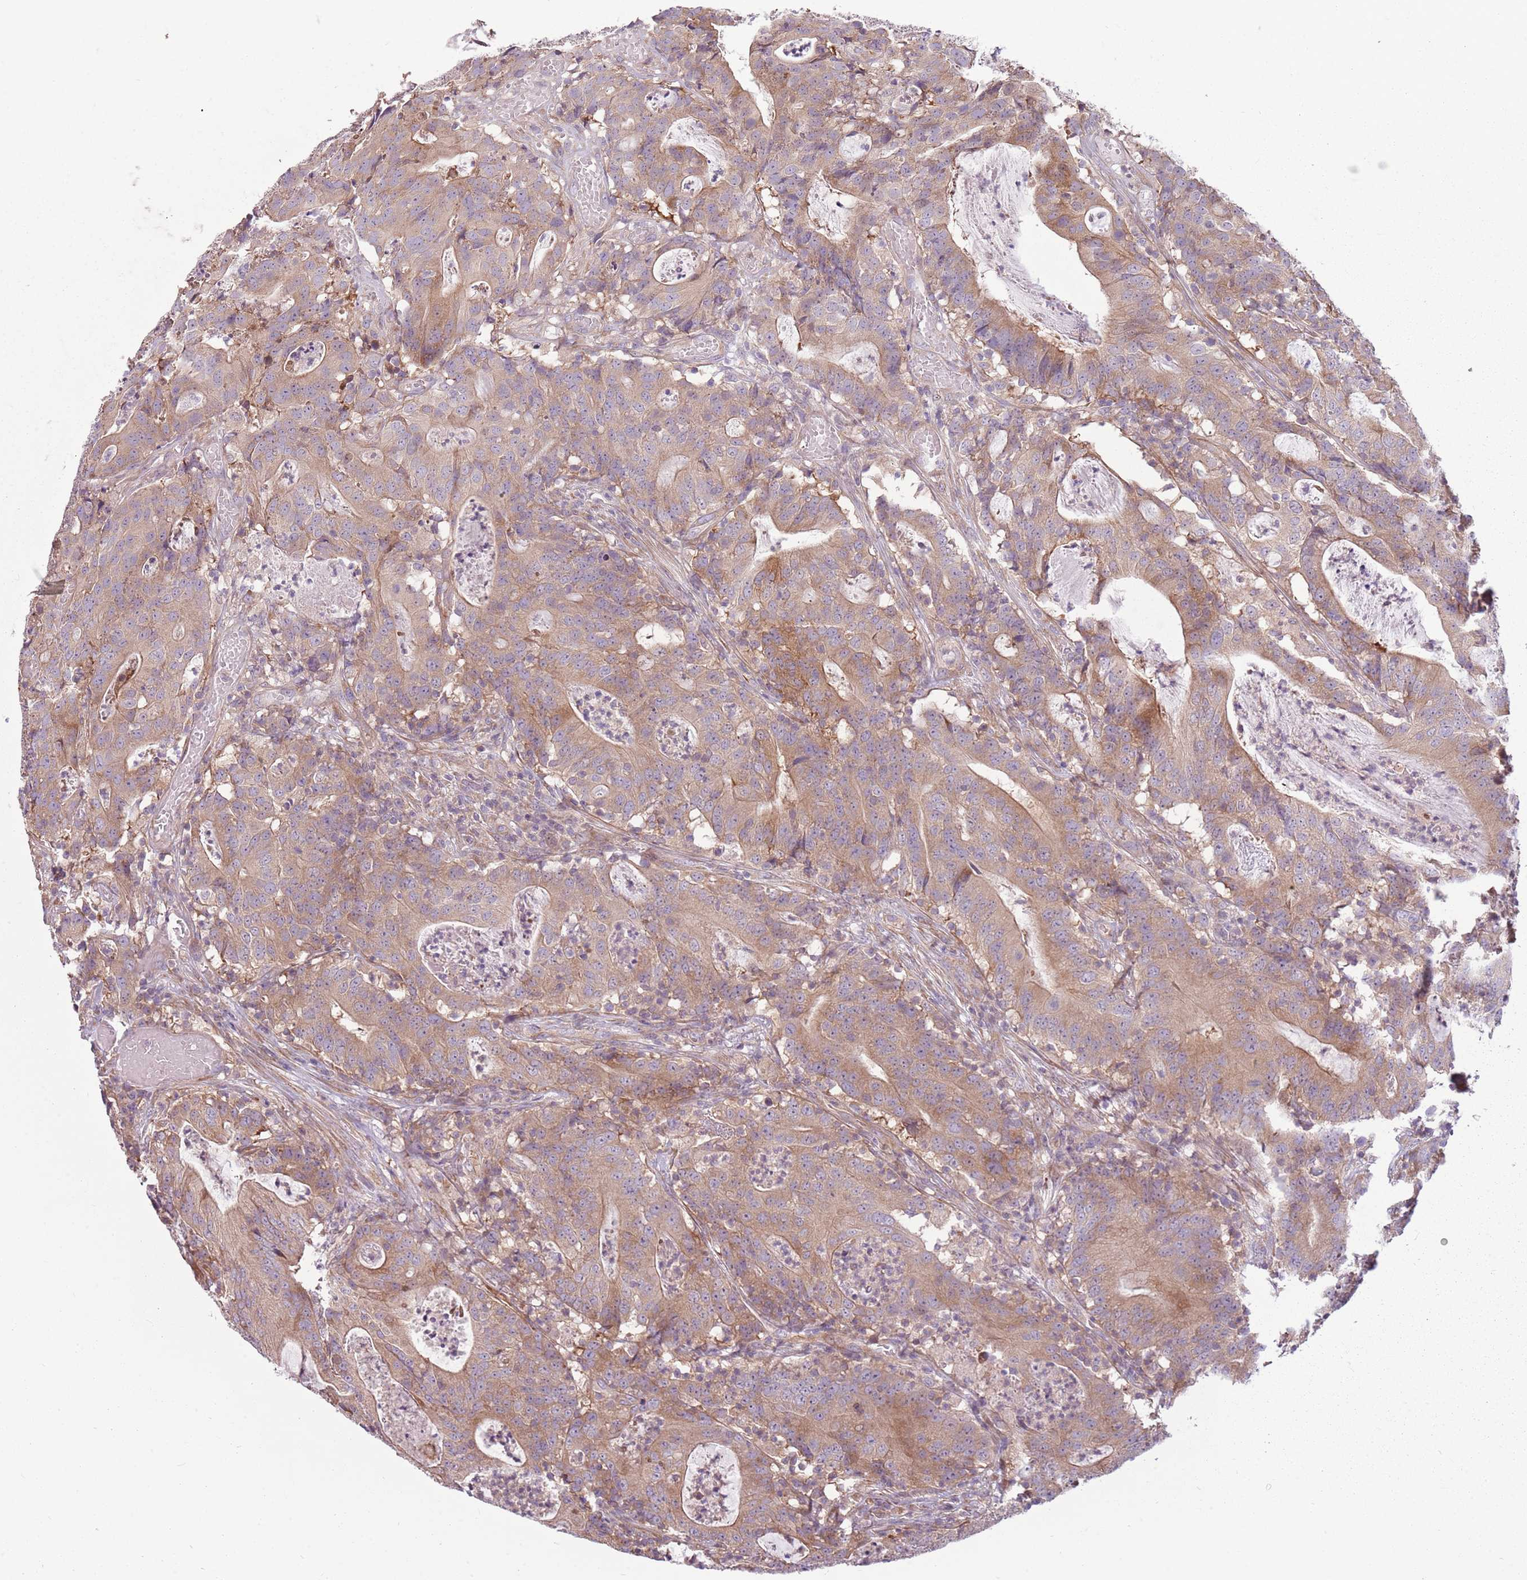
{"staining": {"intensity": "moderate", "quantity": ">75%", "location": "cytoplasmic/membranous"}, "tissue": "colorectal cancer", "cell_type": "Tumor cells", "image_type": "cancer", "snomed": [{"axis": "morphology", "description": "Adenocarcinoma, NOS"}, {"axis": "topography", "description": "Colon"}], "caption": "Protein positivity by IHC reveals moderate cytoplasmic/membranous positivity in about >75% of tumor cells in colorectal cancer. (brown staining indicates protein expression, while blue staining denotes nuclei).", "gene": "RPL21", "patient": {"sex": "male", "age": 83}}